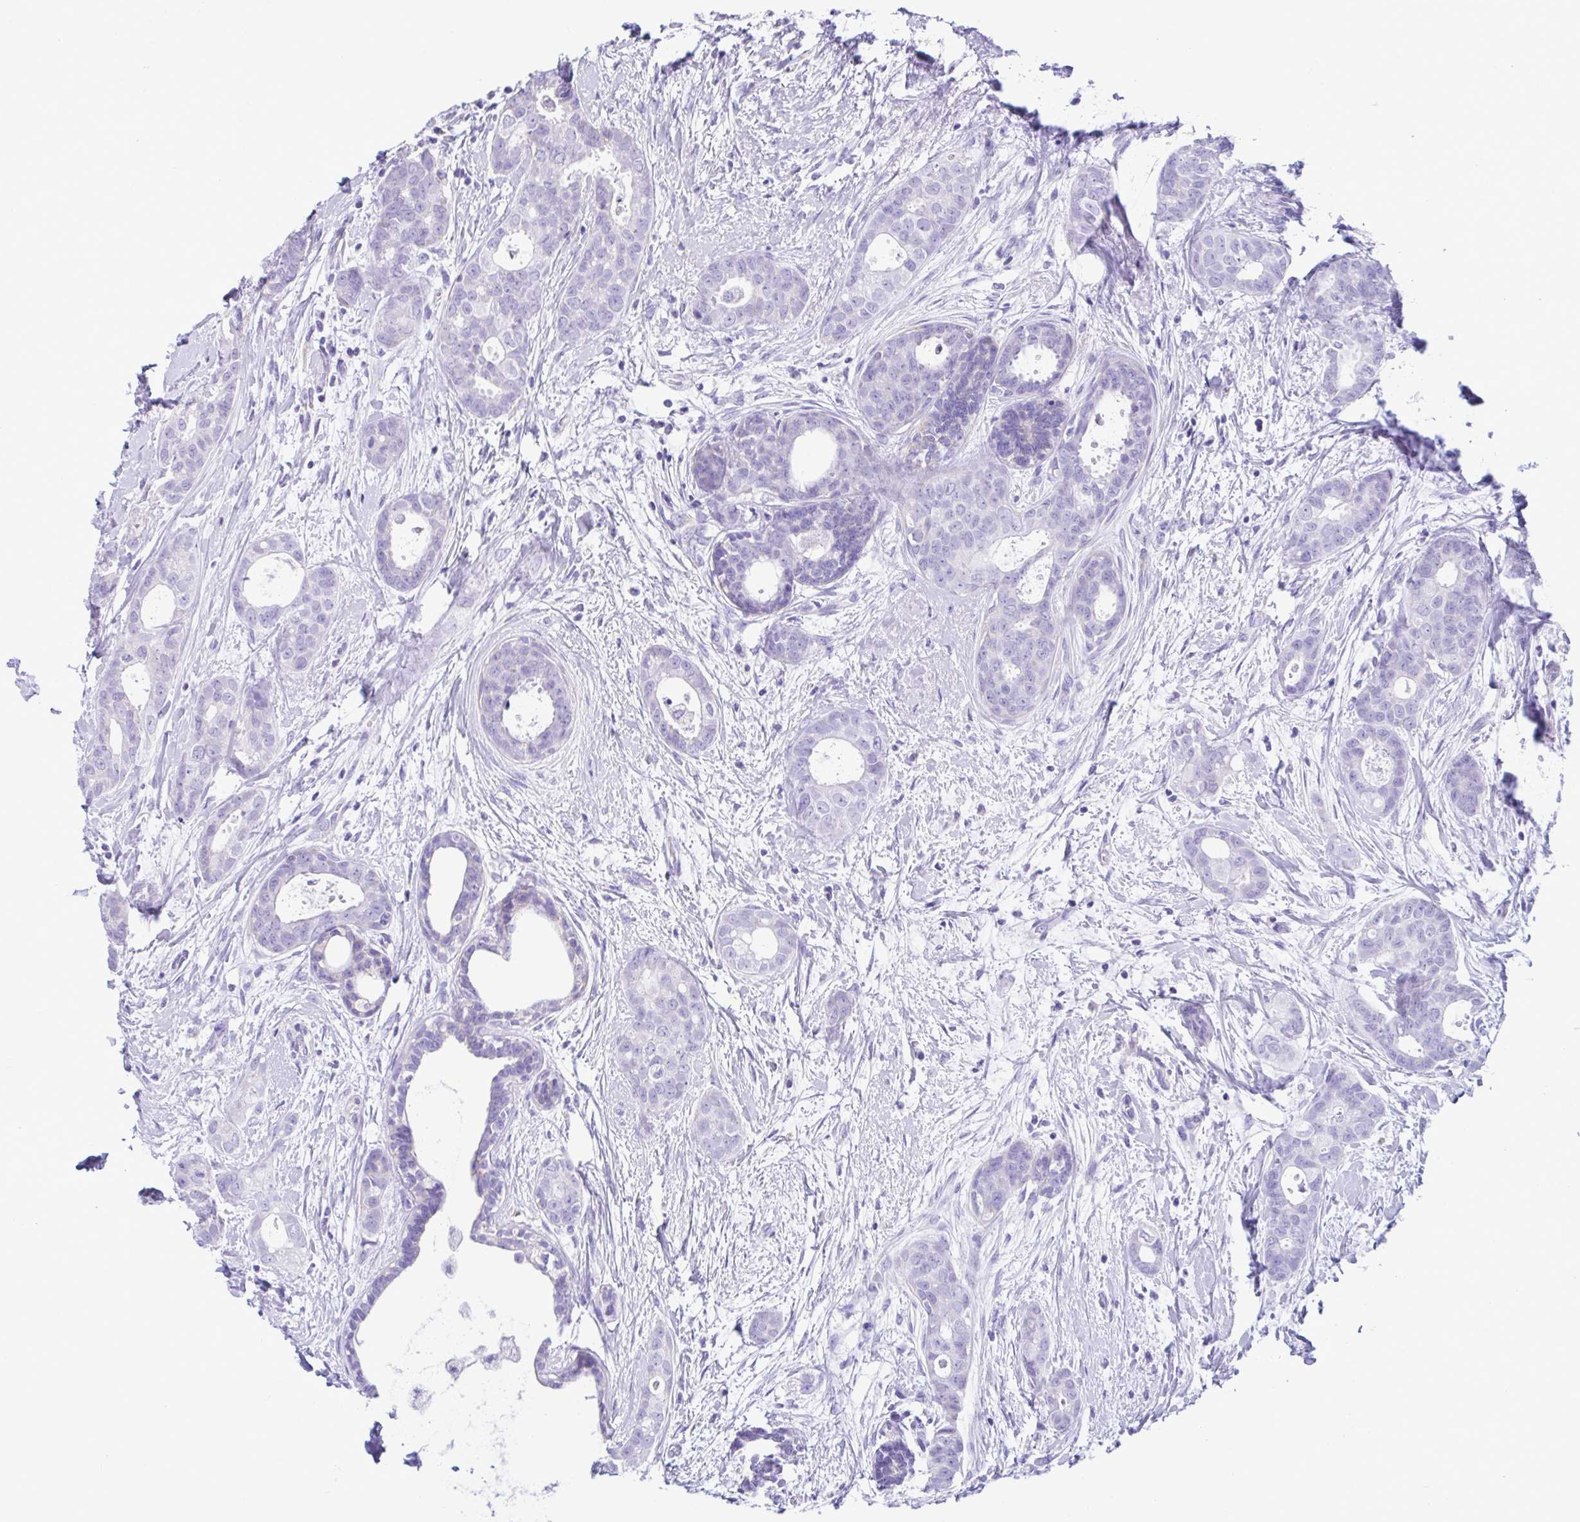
{"staining": {"intensity": "negative", "quantity": "none", "location": "none"}, "tissue": "breast cancer", "cell_type": "Tumor cells", "image_type": "cancer", "snomed": [{"axis": "morphology", "description": "Duct carcinoma"}, {"axis": "topography", "description": "Breast"}], "caption": "There is no significant staining in tumor cells of breast cancer. (DAB immunohistochemistry visualized using brightfield microscopy, high magnification).", "gene": "ACTRT3", "patient": {"sex": "female", "age": 45}}